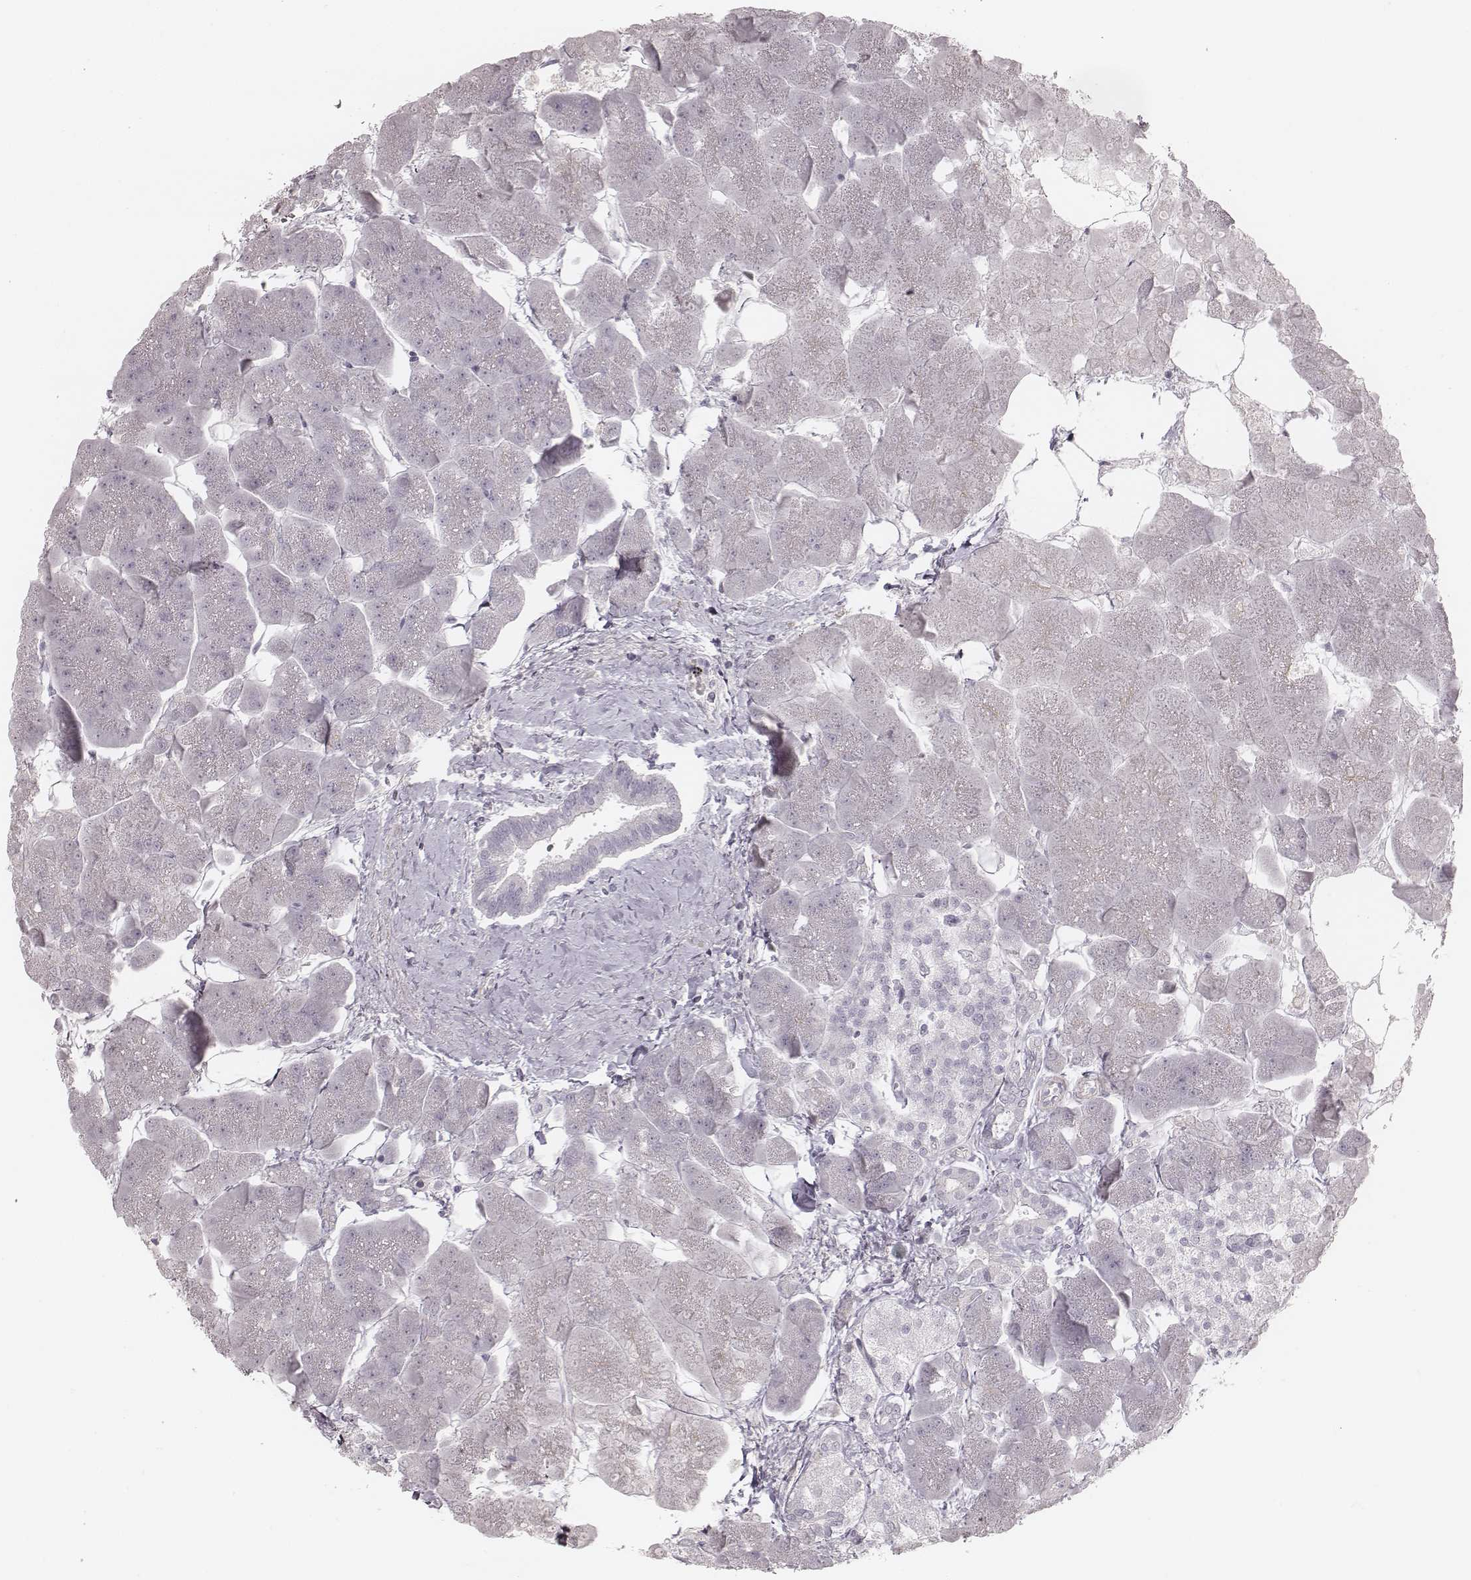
{"staining": {"intensity": "negative", "quantity": "none", "location": "none"}, "tissue": "pancreas", "cell_type": "Exocrine glandular cells", "image_type": "normal", "snomed": [{"axis": "morphology", "description": "Normal tissue, NOS"}, {"axis": "topography", "description": "Adipose tissue"}, {"axis": "topography", "description": "Pancreas"}, {"axis": "topography", "description": "Peripheral nerve tissue"}], "caption": "Immunohistochemistry (IHC) of normal pancreas exhibits no expression in exocrine glandular cells.", "gene": "SPATA24", "patient": {"sex": "female", "age": 58}}